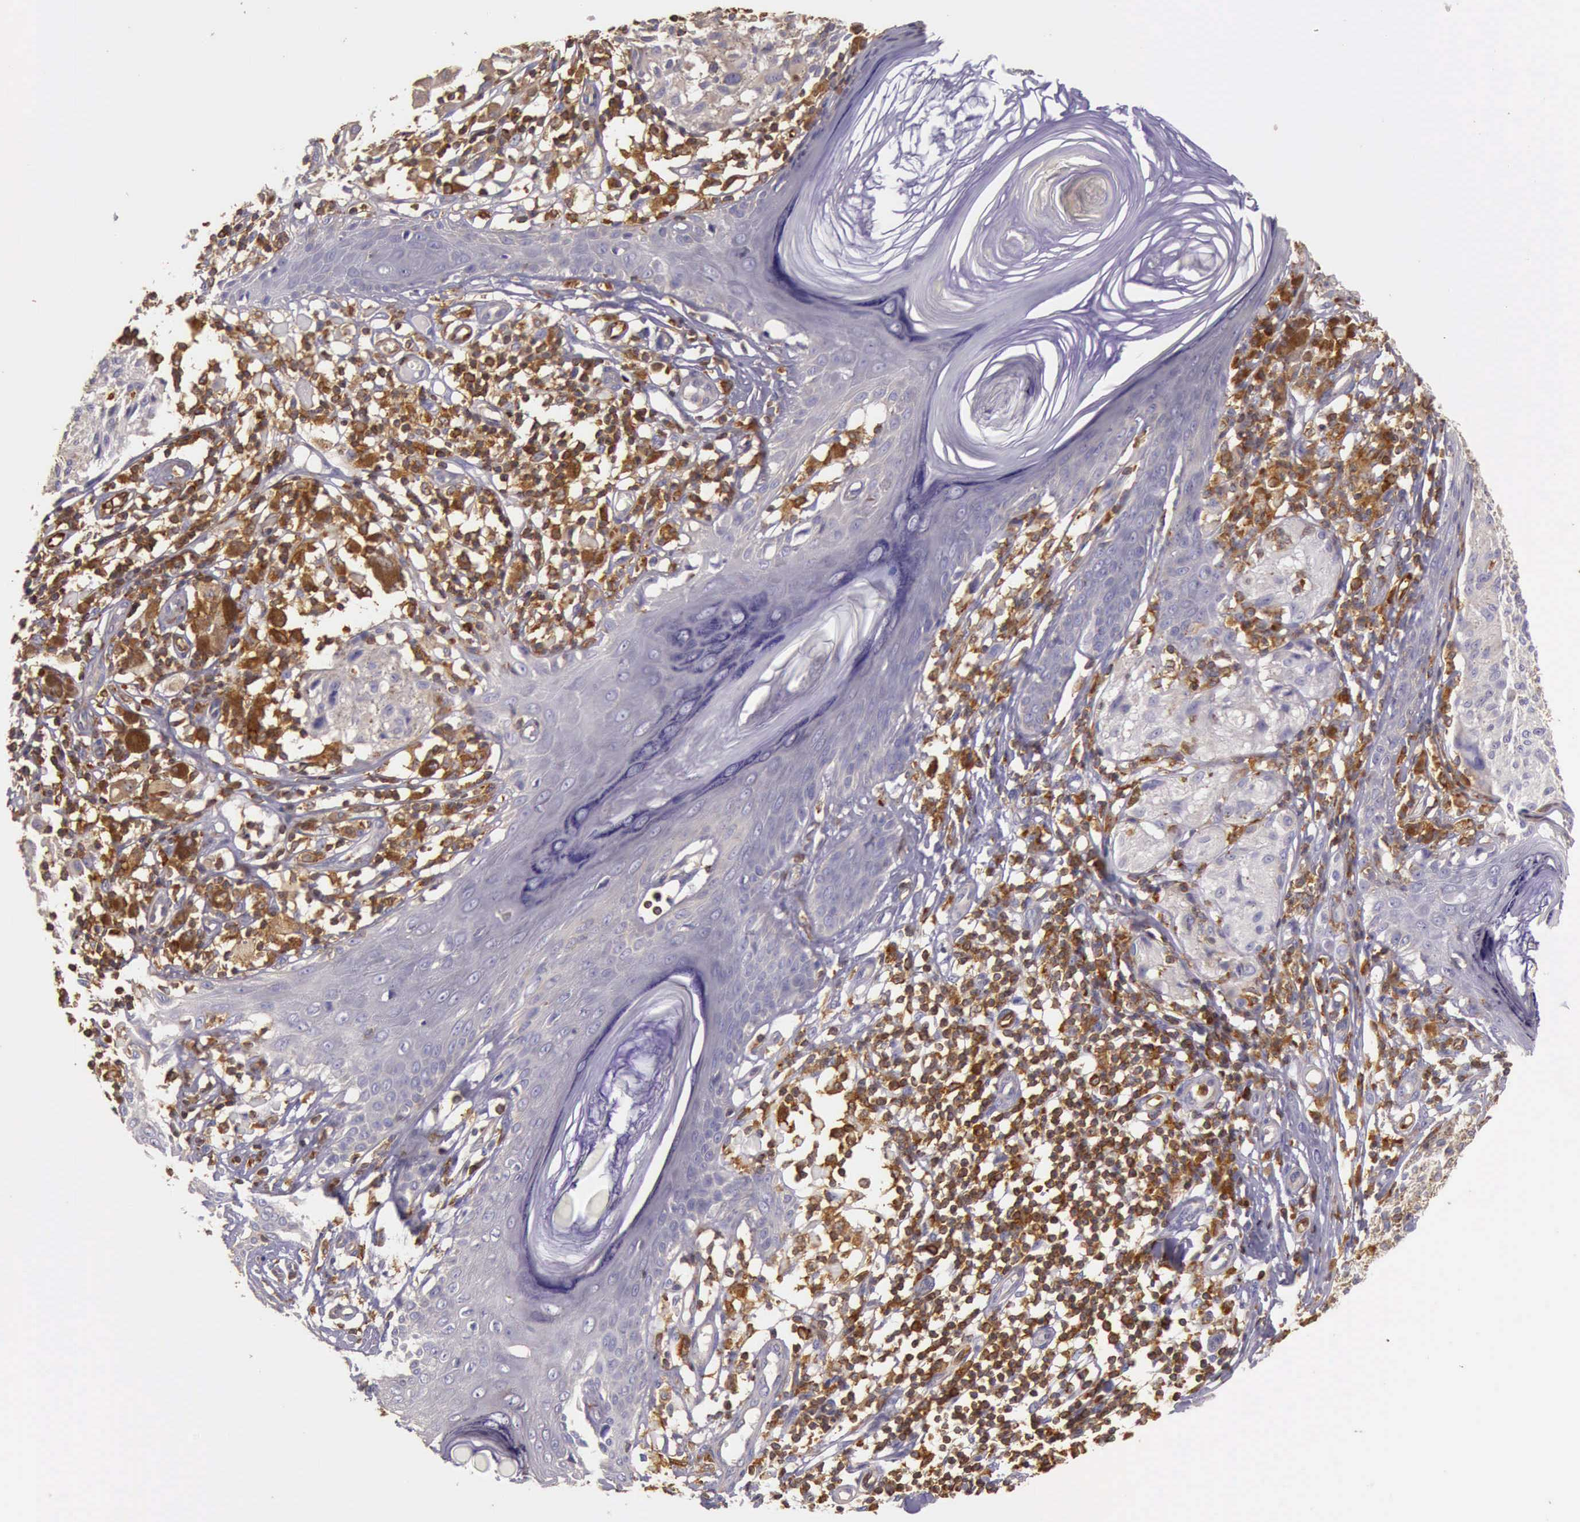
{"staining": {"intensity": "weak", "quantity": "25%-75%", "location": "cytoplasmic/membranous"}, "tissue": "melanoma", "cell_type": "Tumor cells", "image_type": "cancer", "snomed": [{"axis": "morphology", "description": "Malignant melanoma, NOS"}, {"axis": "topography", "description": "Skin"}], "caption": "Malignant melanoma tissue shows weak cytoplasmic/membranous positivity in approximately 25%-75% of tumor cells, visualized by immunohistochemistry. (IHC, brightfield microscopy, high magnification).", "gene": "ARHGAP4", "patient": {"sex": "male", "age": 36}}